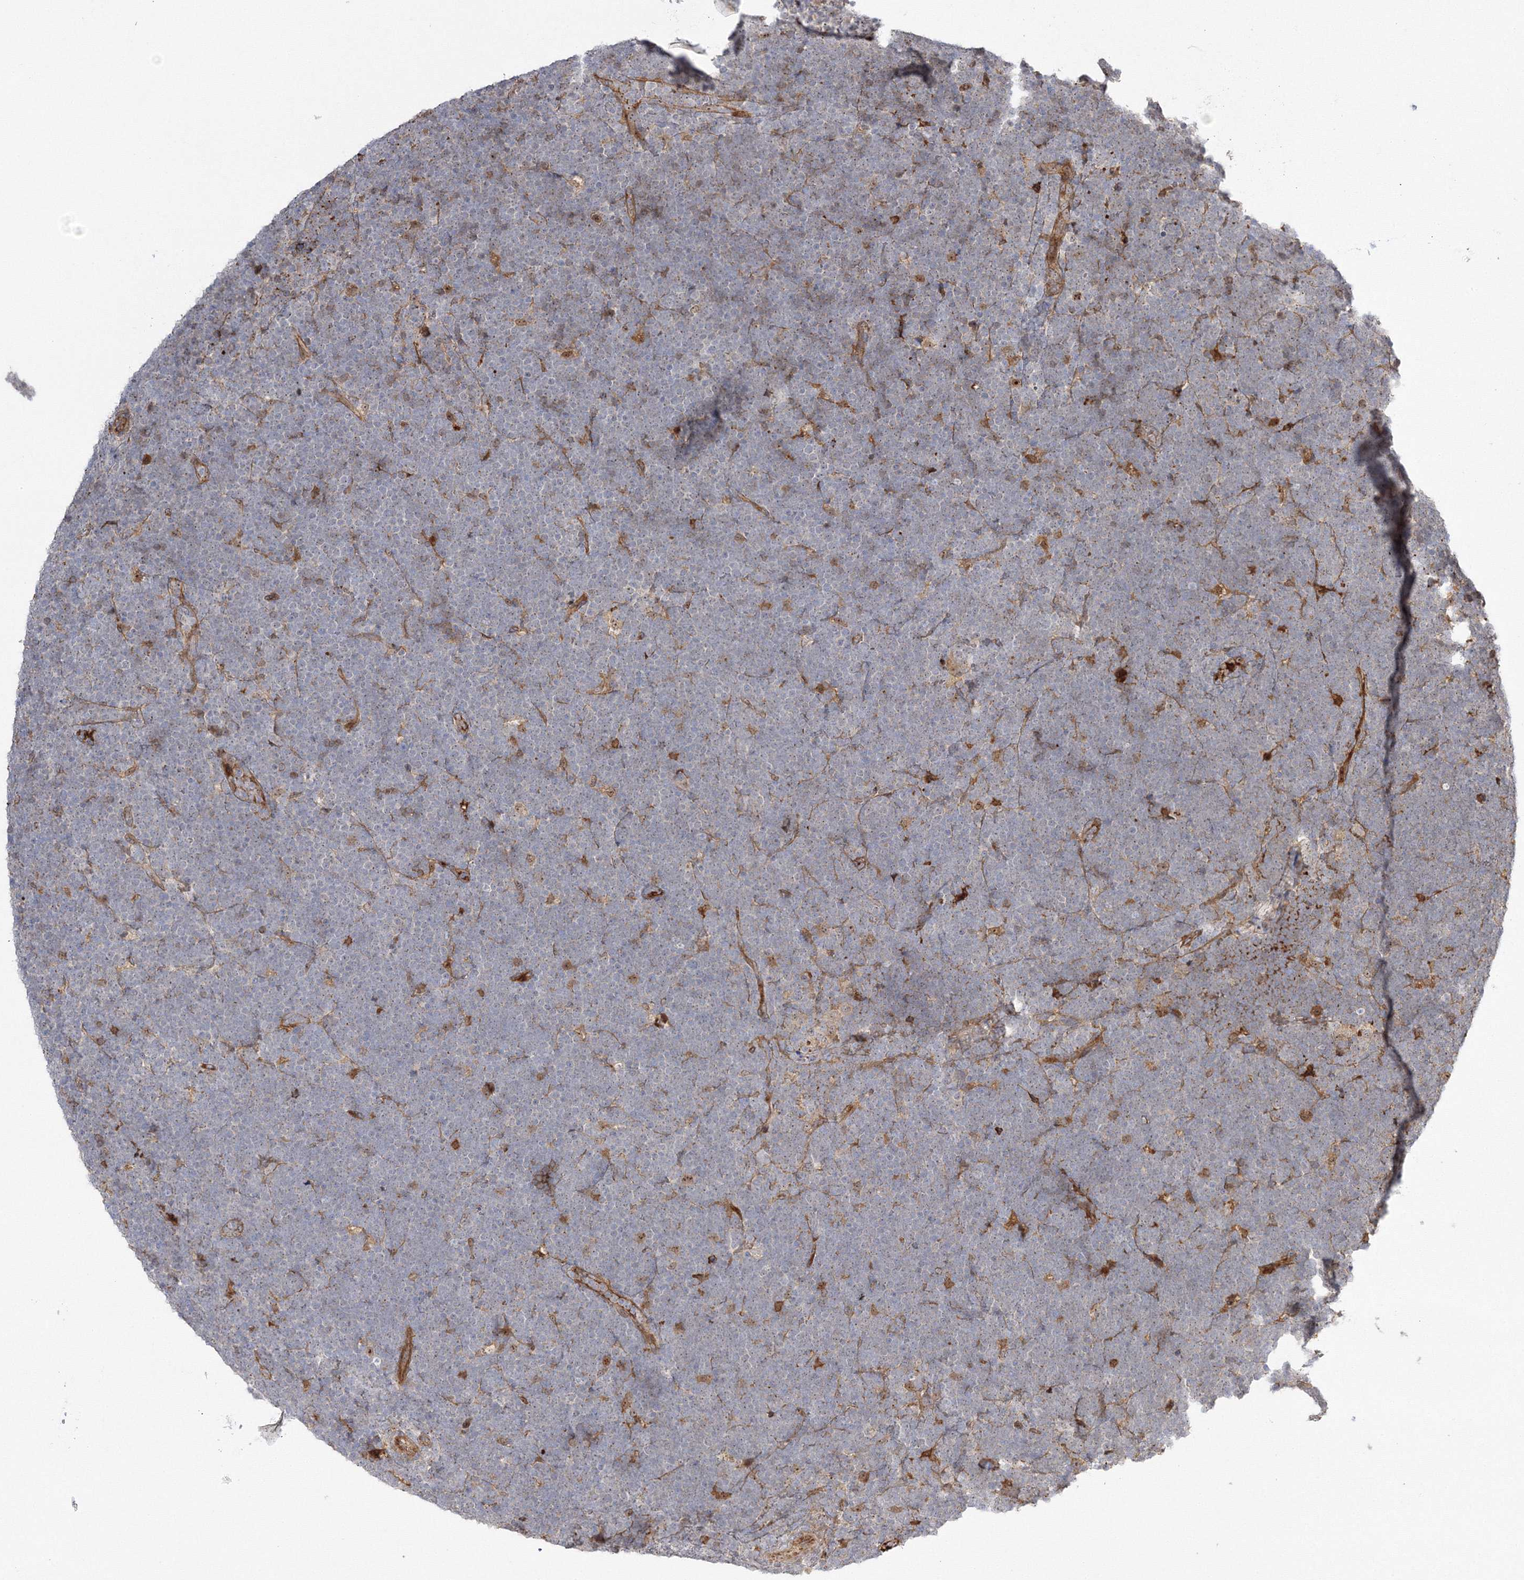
{"staining": {"intensity": "moderate", "quantity": "<25%", "location": "nuclear"}, "tissue": "lymphoma", "cell_type": "Tumor cells", "image_type": "cancer", "snomed": [{"axis": "morphology", "description": "Malignant lymphoma, non-Hodgkin's type, High grade"}, {"axis": "topography", "description": "Lymph node"}], "caption": "Immunohistochemistry (DAB (3,3'-diaminobenzidine)) staining of high-grade malignant lymphoma, non-Hodgkin's type shows moderate nuclear protein staining in approximately <25% of tumor cells. (DAB IHC with brightfield microscopy, high magnification).", "gene": "NPM3", "patient": {"sex": "male", "age": 13}}